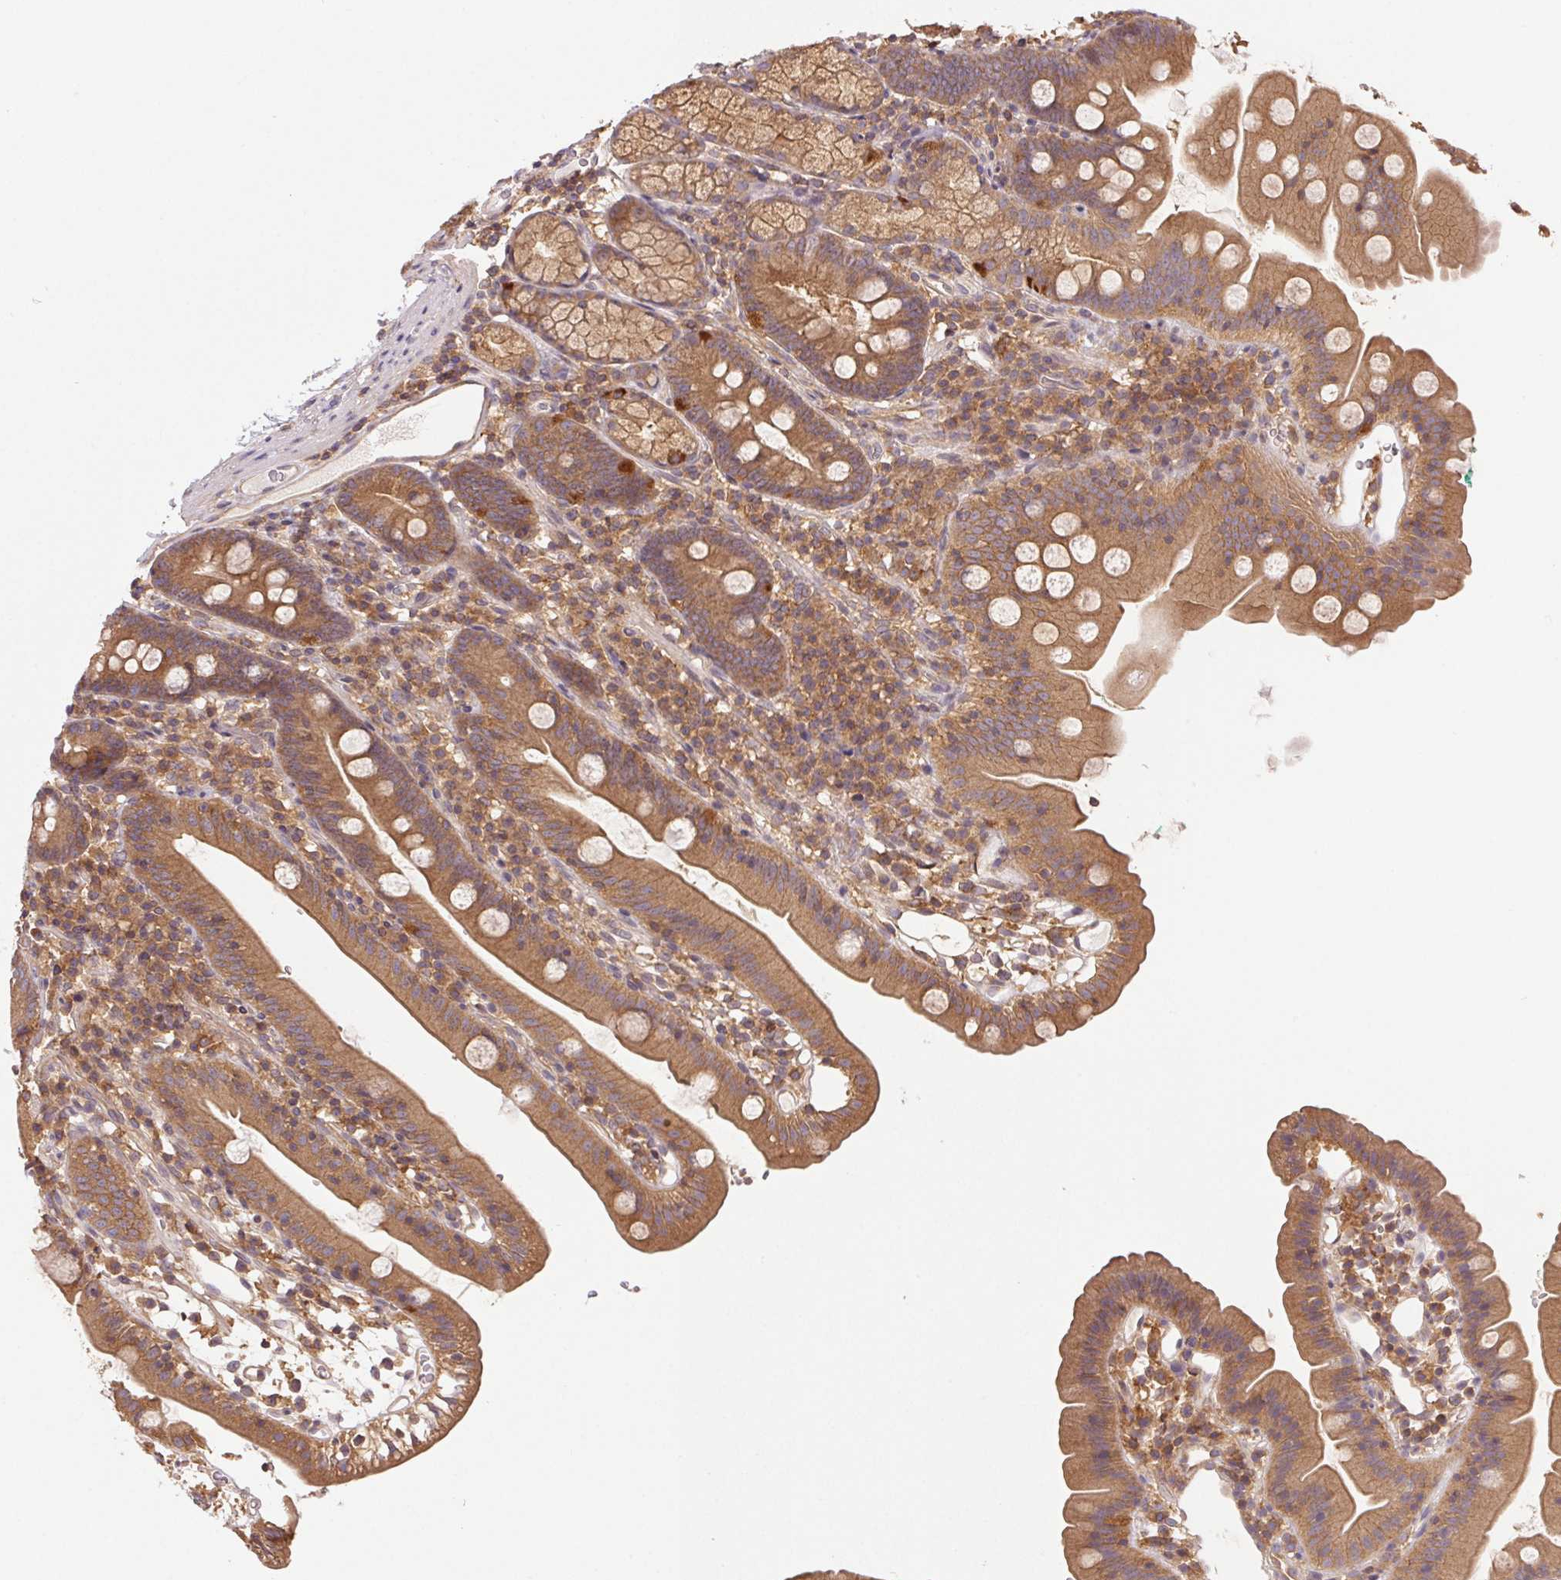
{"staining": {"intensity": "moderate", "quantity": ">75%", "location": "cytoplasmic/membranous"}, "tissue": "duodenum", "cell_type": "Glandular cells", "image_type": "normal", "snomed": [{"axis": "morphology", "description": "Normal tissue, NOS"}, {"axis": "topography", "description": "Duodenum"}], "caption": "Immunohistochemistry (IHC) of unremarkable duodenum reveals medium levels of moderate cytoplasmic/membranous staining in approximately >75% of glandular cells. Using DAB (brown) and hematoxylin (blue) stains, captured at high magnification using brightfield microscopy.", "gene": "GDI1", "patient": {"sex": "female", "age": 67}}